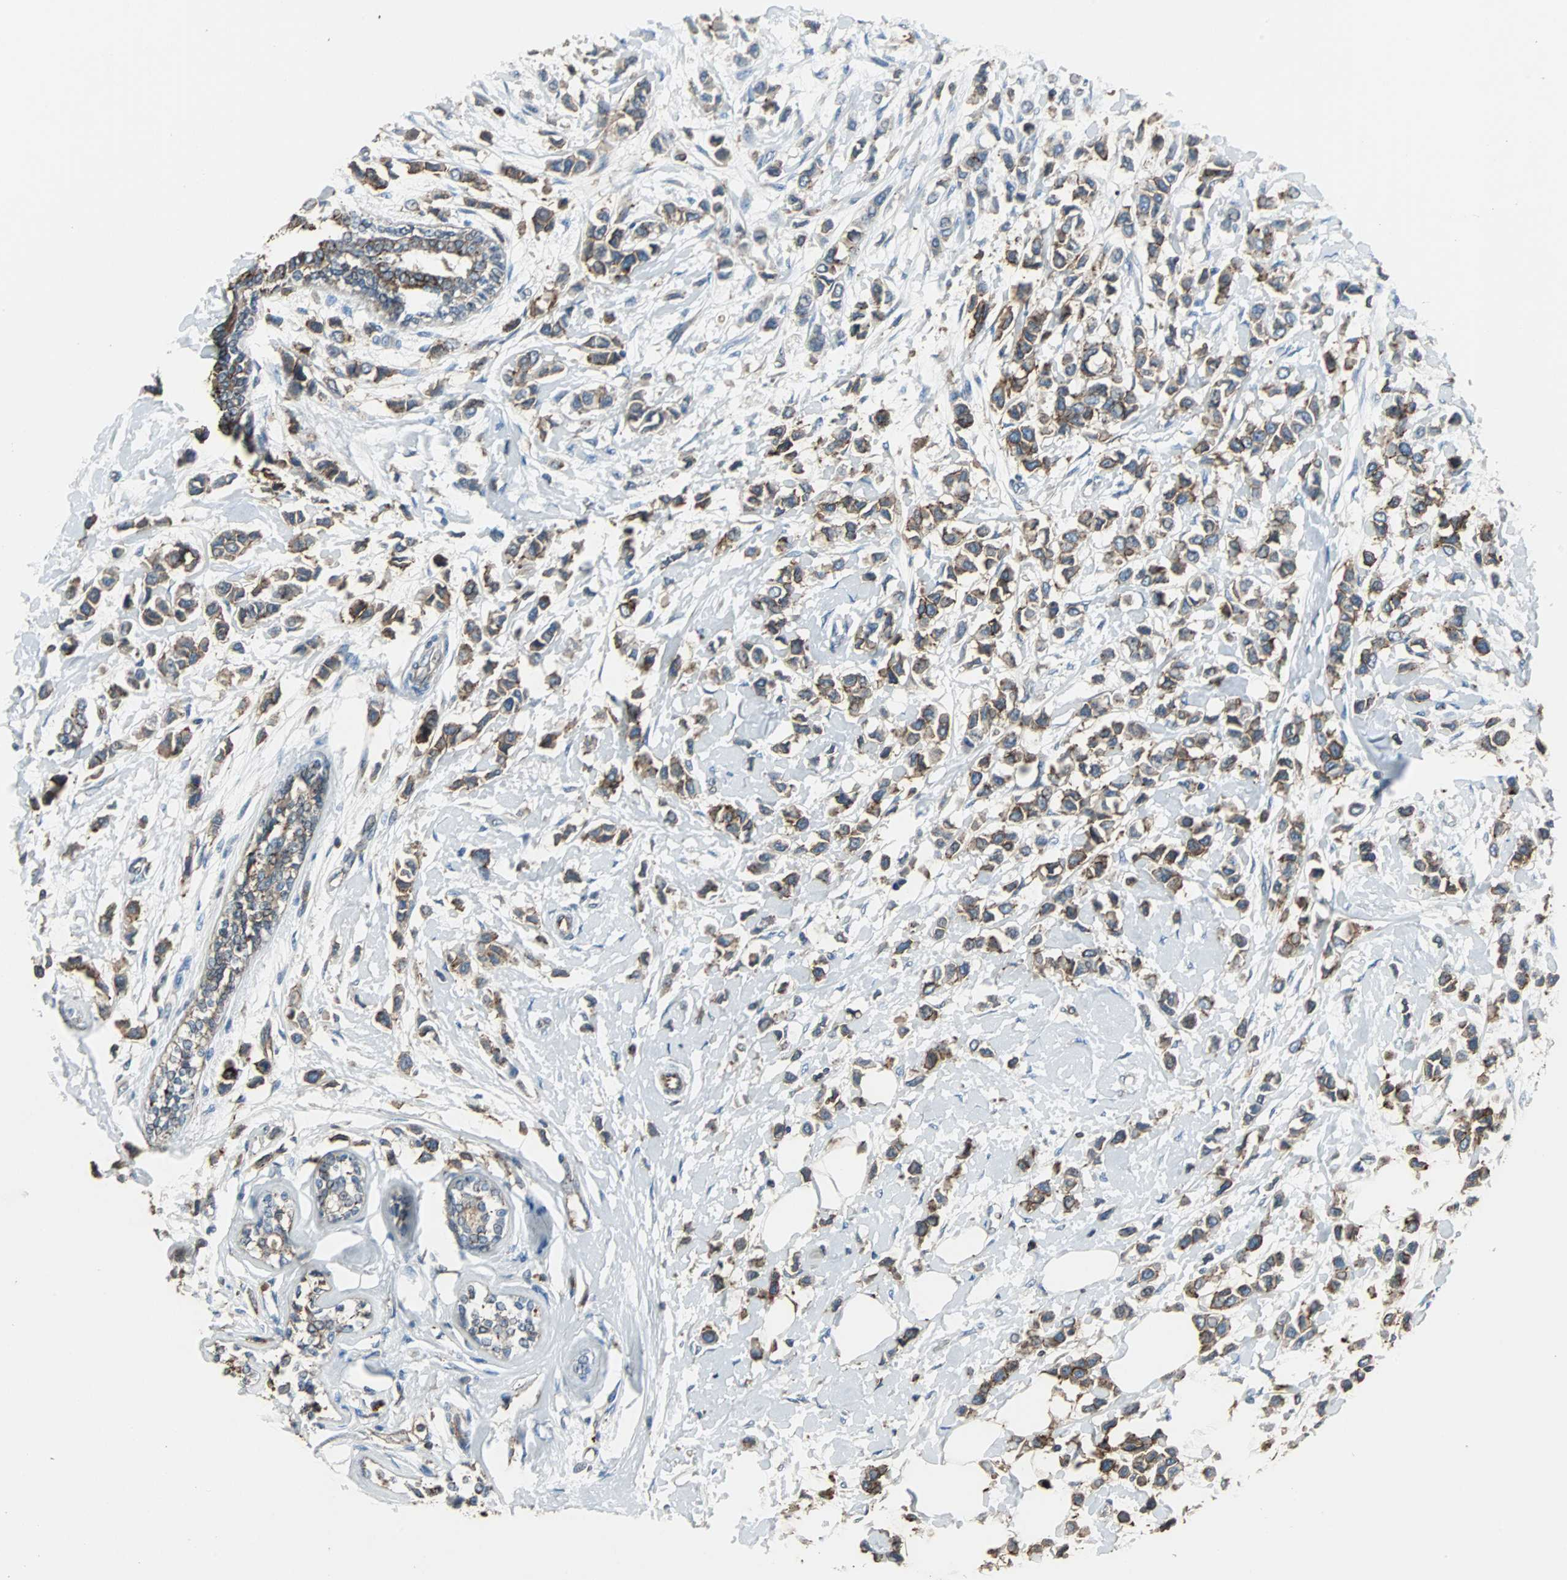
{"staining": {"intensity": "moderate", "quantity": ">75%", "location": "cytoplasmic/membranous"}, "tissue": "breast cancer", "cell_type": "Tumor cells", "image_type": "cancer", "snomed": [{"axis": "morphology", "description": "Lobular carcinoma"}, {"axis": "topography", "description": "Breast"}], "caption": "Immunohistochemical staining of breast cancer demonstrates medium levels of moderate cytoplasmic/membranous positivity in approximately >75% of tumor cells.", "gene": "F11R", "patient": {"sex": "female", "age": 51}}